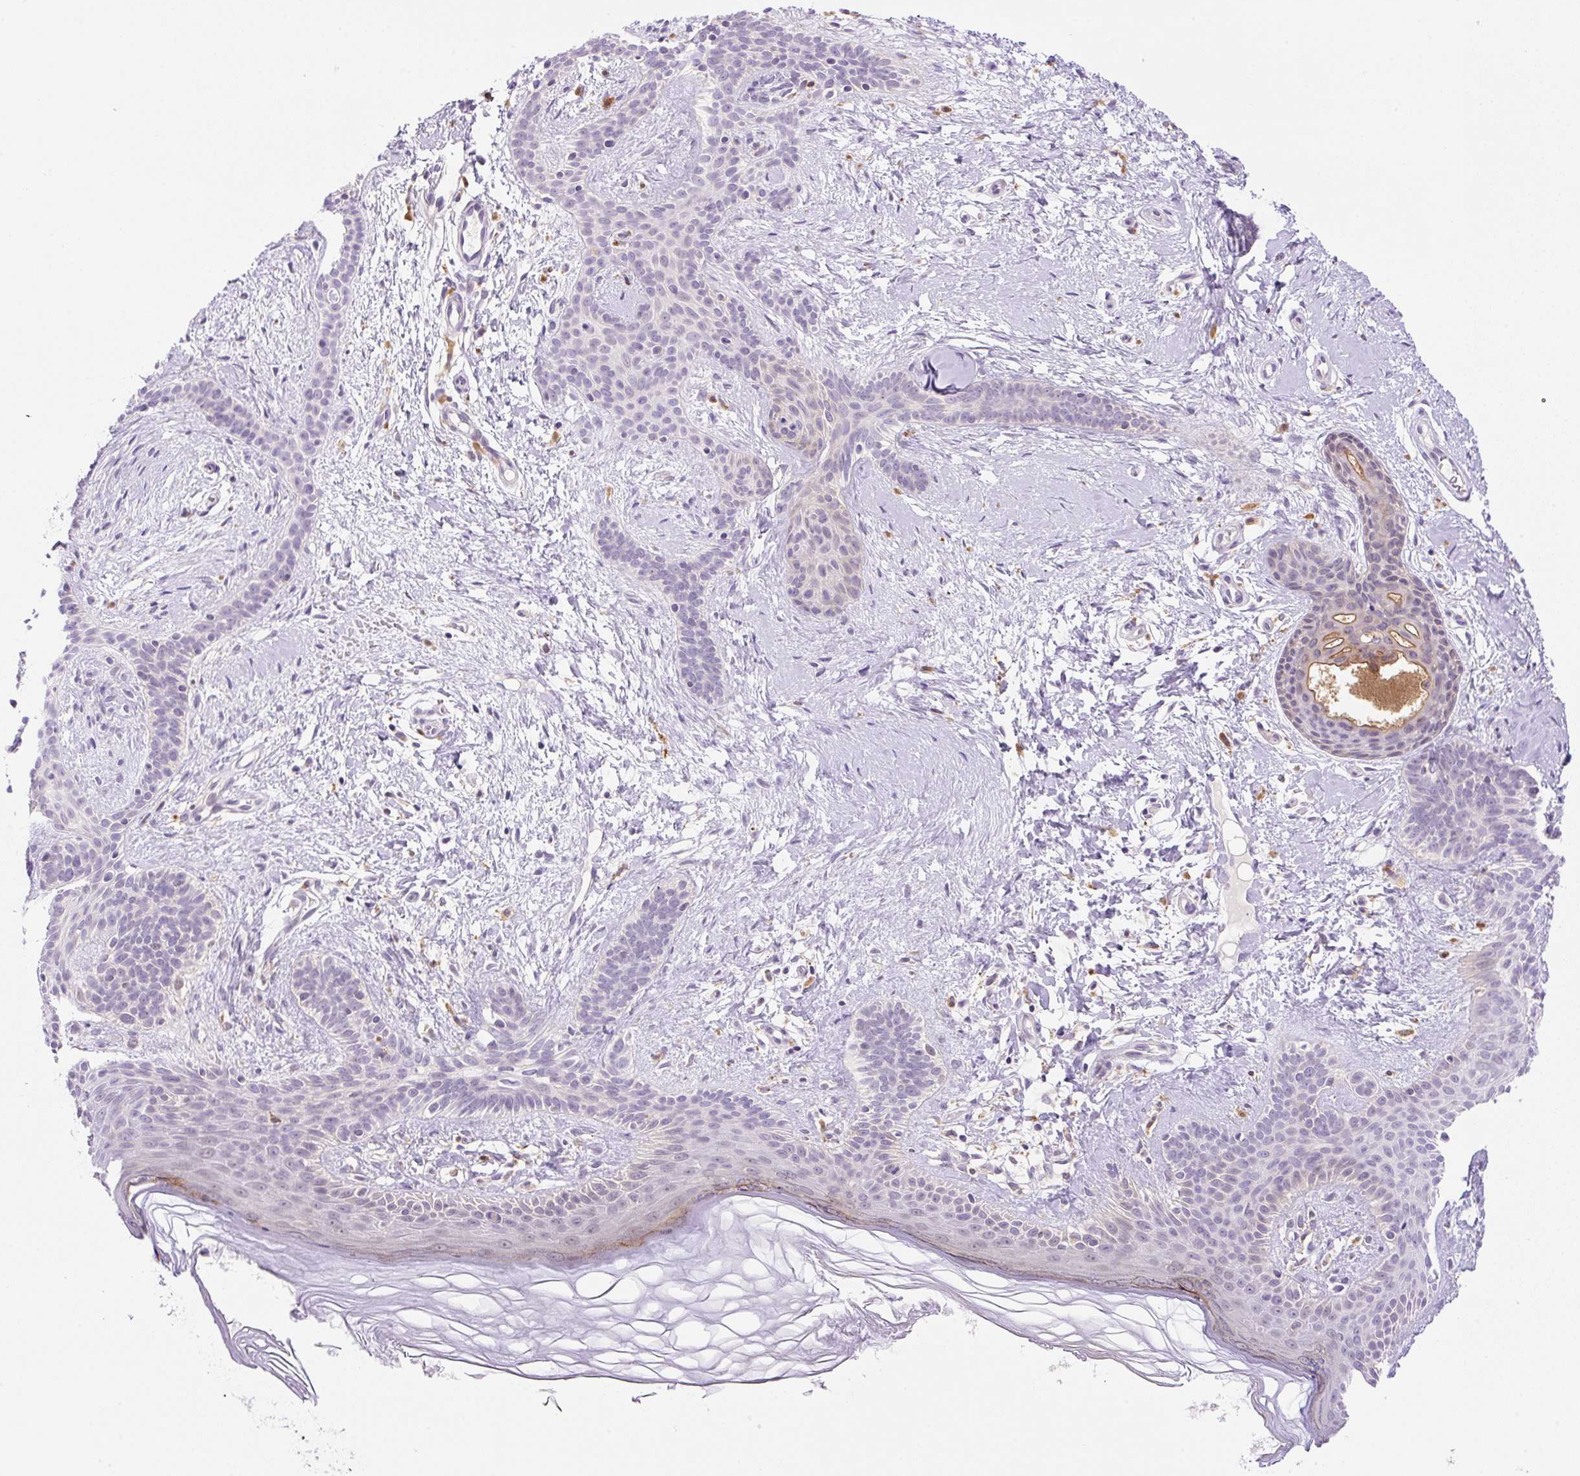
{"staining": {"intensity": "negative", "quantity": "none", "location": "none"}, "tissue": "skin cancer", "cell_type": "Tumor cells", "image_type": "cancer", "snomed": [{"axis": "morphology", "description": "Basal cell carcinoma"}, {"axis": "topography", "description": "Skin"}], "caption": "An immunohistochemistry (IHC) photomicrograph of skin cancer is shown. There is no staining in tumor cells of skin cancer.", "gene": "CEBPZOS", "patient": {"sex": "male", "age": 78}}